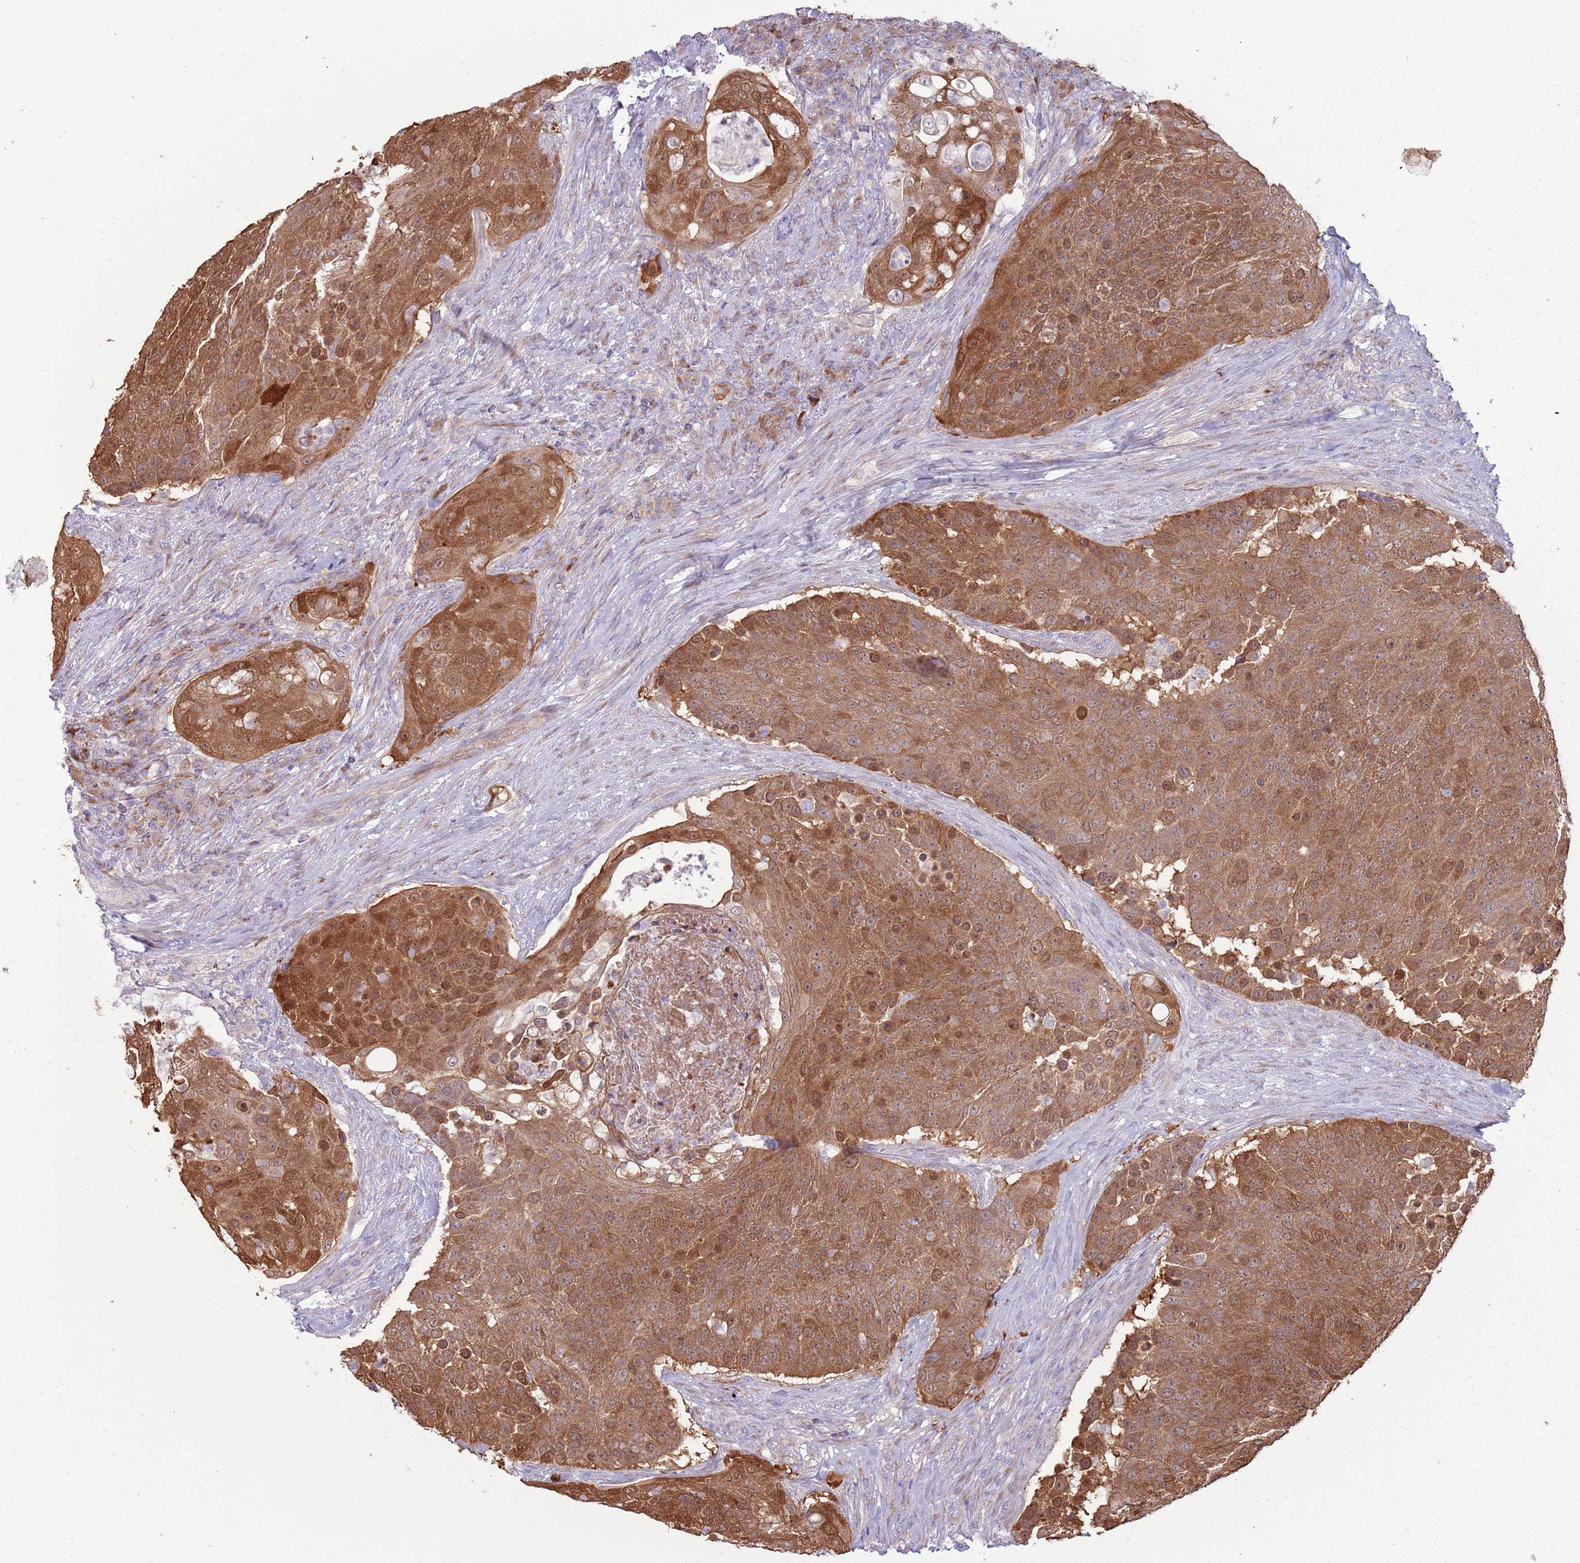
{"staining": {"intensity": "moderate", "quantity": ">75%", "location": "cytoplasmic/membranous,nuclear"}, "tissue": "urothelial cancer", "cell_type": "Tumor cells", "image_type": "cancer", "snomed": [{"axis": "morphology", "description": "Urothelial carcinoma, High grade"}, {"axis": "topography", "description": "Urinary bladder"}], "caption": "Urothelial cancer was stained to show a protein in brown. There is medium levels of moderate cytoplasmic/membranous and nuclear expression in approximately >75% of tumor cells.", "gene": "CCDC150", "patient": {"sex": "female", "age": 63}}